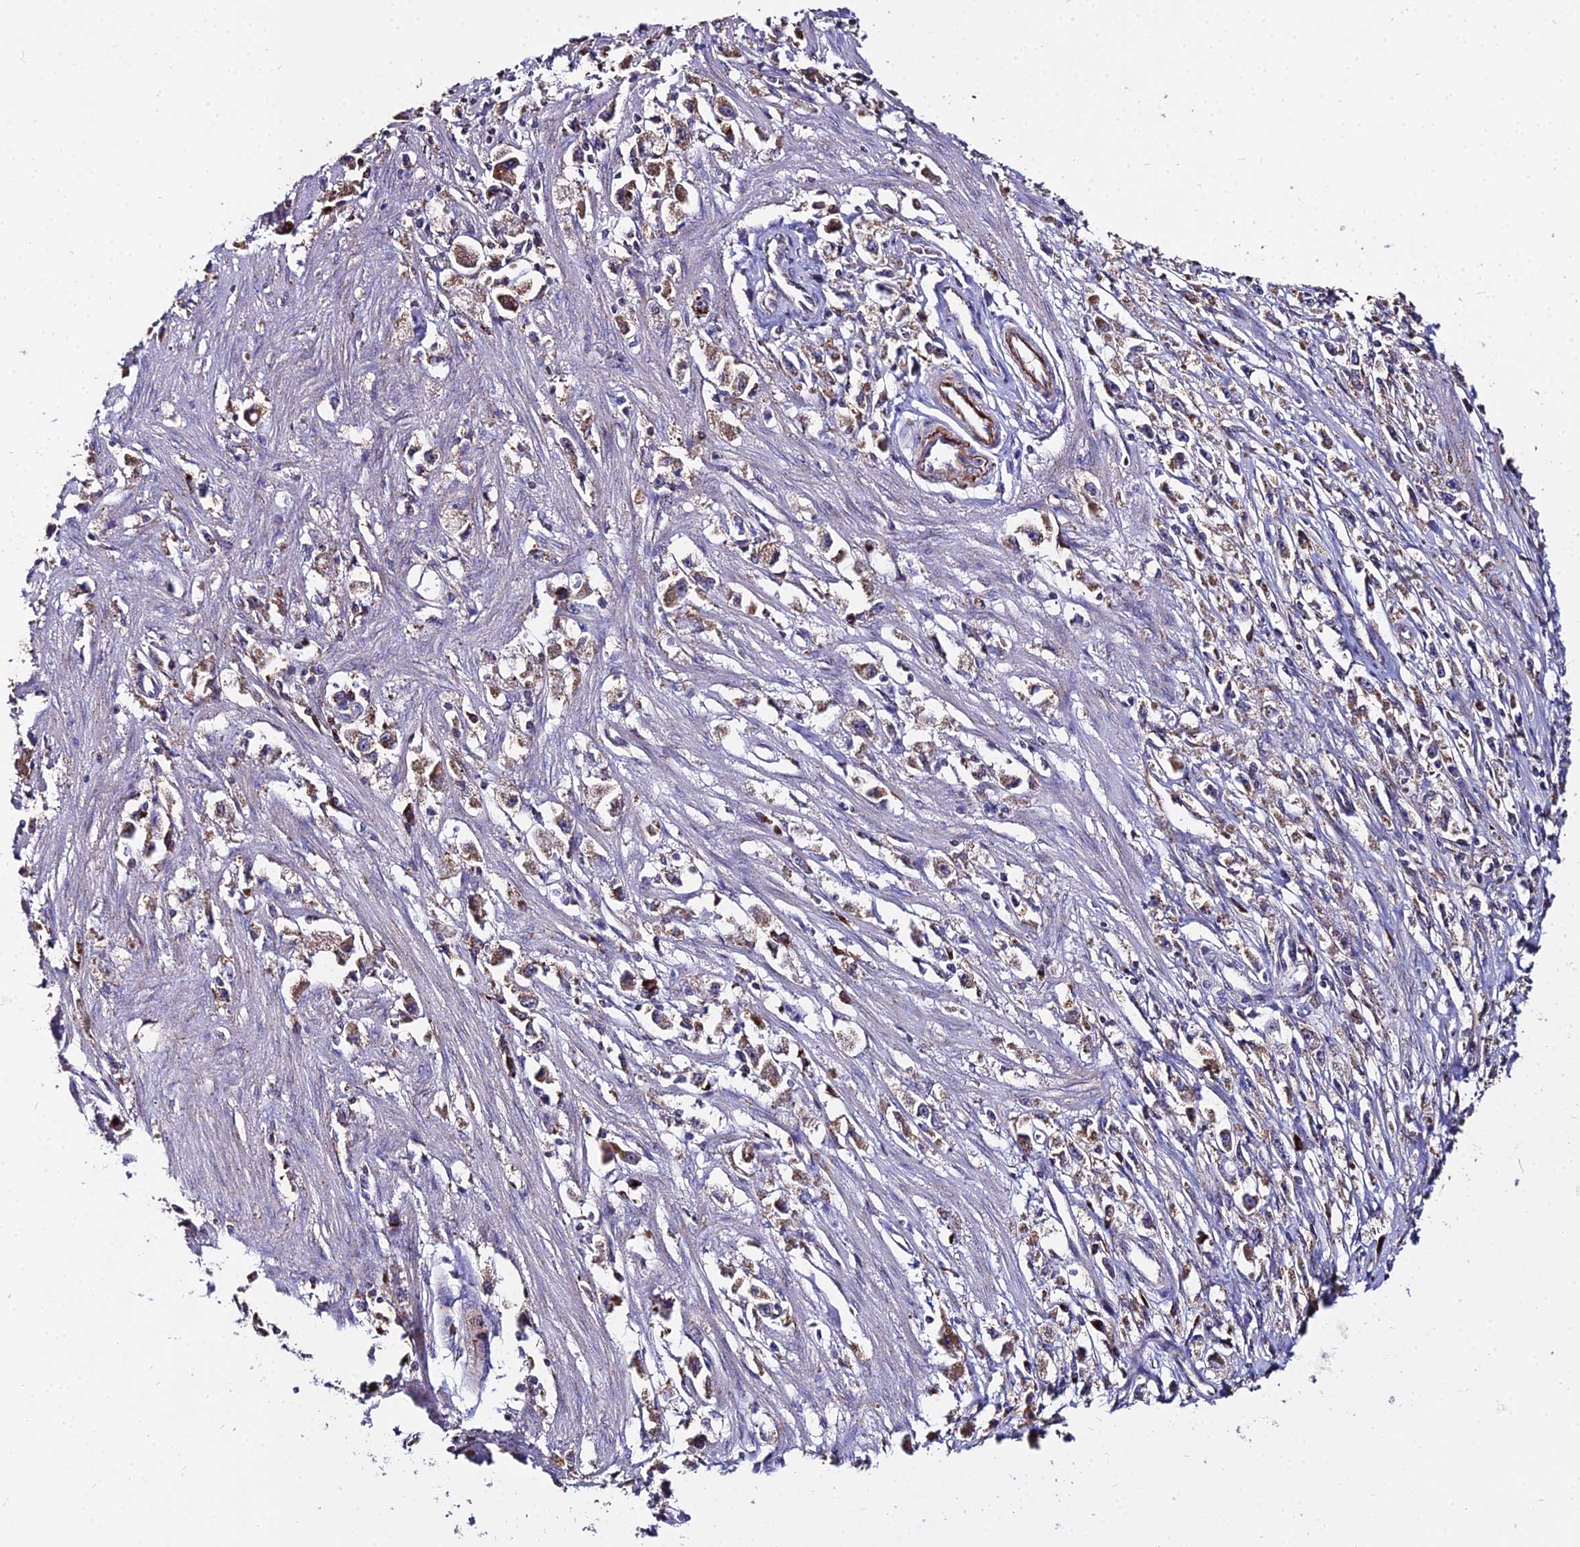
{"staining": {"intensity": "moderate", "quantity": "25%-75%", "location": "cytoplasmic/membranous"}, "tissue": "stomach cancer", "cell_type": "Tumor cells", "image_type": "cancer", "snomed": [{"axis": "morphology", "description": "Adenocarcinoma, NOS"}, {"axis": "topography", "description": "Stomach"}], "caption": "Stomach adenocarcinoma was stained to show a protein in brown. There is medium levels of moderate cytoplasmic/membranous positivity in about 25%-75% of tumor cells. The protein is stained brown, and the nuclei are stained in blue (DAB (3,3'-diaminobenzidine) IHC with brightfield microscopy, high magnification).", "gene": "PEX19", "patient": {"sex": "female", "age": 59}}